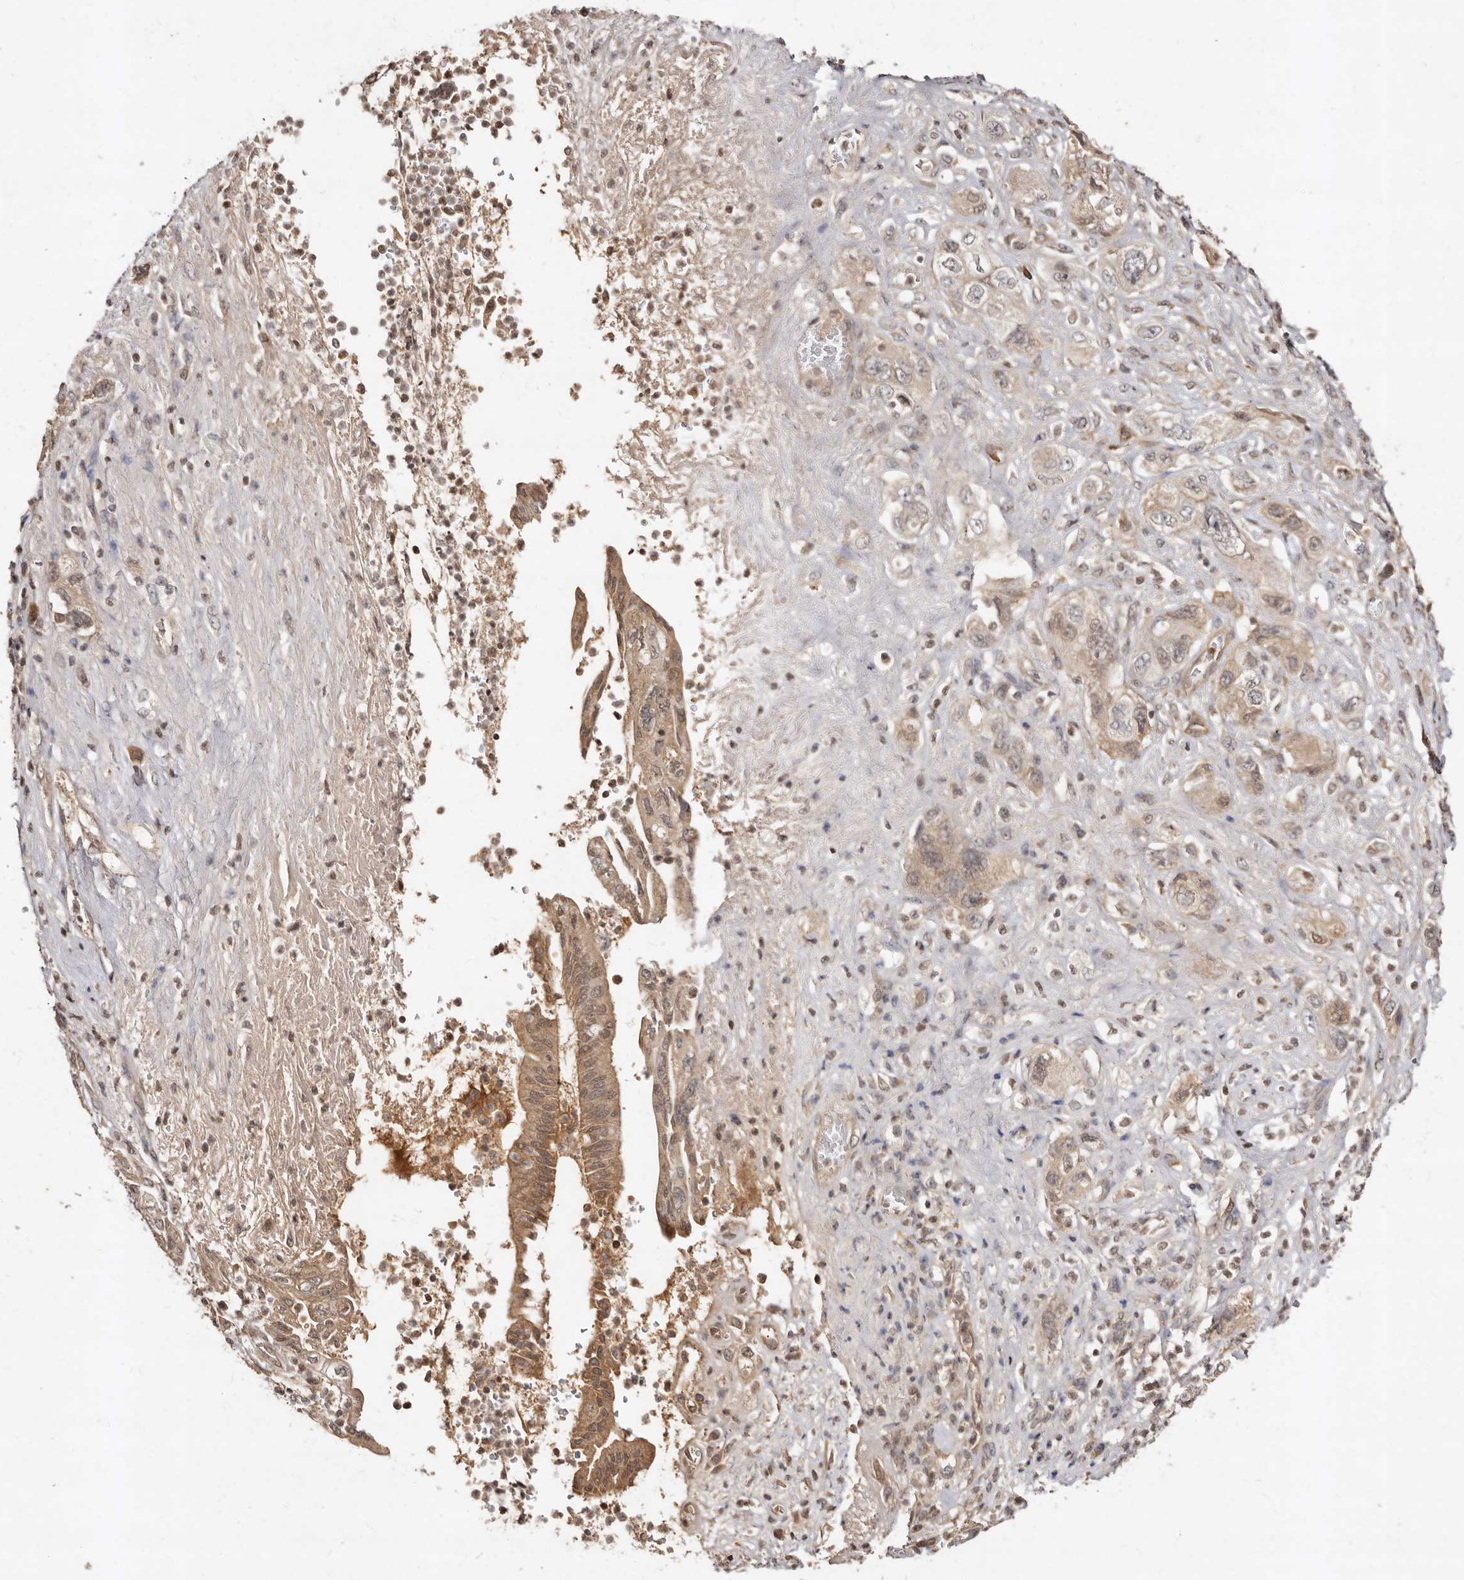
{"staining": {"intensity": "moderate", "quantity": ">75%", "location": "cytoplasmic/membranous,nuclear"}, "tissue": "pancreatic cancer", "cell_type": "Tumor cells", "image_type": "cancer", "snomed": [{"axis": "morphology", "description": "Adenocarcinoma, NOS"}, {"axis": "topography", "description": "Pancreas"}], "caption": "Protein expression analysis of human pancreatic cancer (adenocarcinoma) reveals moderate cytoplasmic/membranous and nuclear staining in about >75% of tumor cells. (Stains: DAB (3,3'-diaminobenzidine) in brown, nuclei in blue, Microscopy: brightfield microscopy at high magnification).", "gene": "LCORL", "patient": {"sex": "female", "age": 73}}